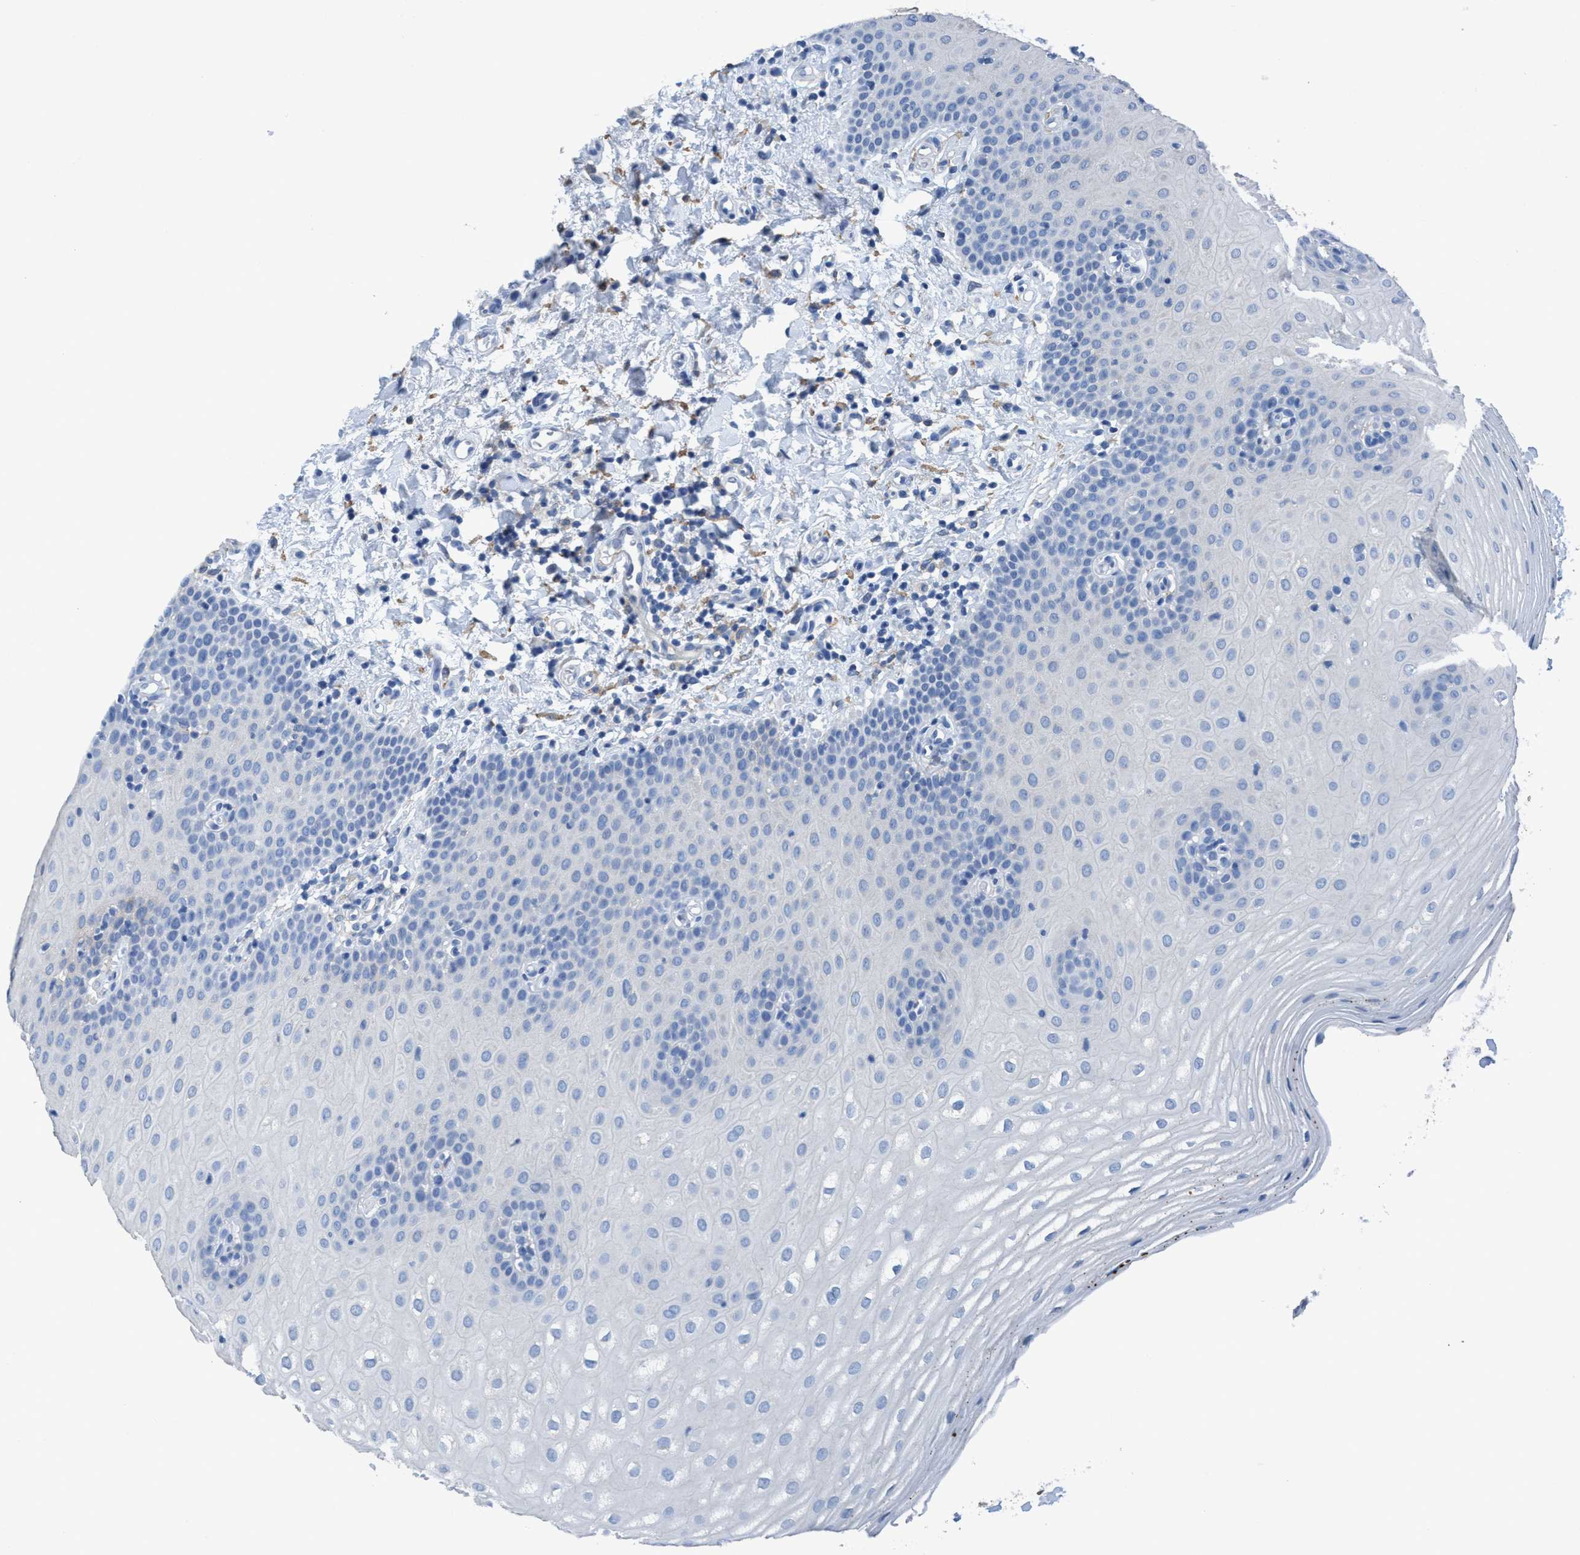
{"staining": {"intensity": "negative", "quantity": "none", "location": "none"}, "tissue": "oral mucosa", "cell_type": "Squamous epithelial cells", "image_type": "normal", "snomed": [{"axis": "morphology", "description": "Normal tissue, NOS"}, {"axis": "topography", "description": "Skin"}, {"axis": "topography", "description": "Oral tissue"}], "caption": "Squamous epithelial cells show no significant protein staining in benign oral mucosa.", "gene": "DNAI1", "patient": {"sex": "male", "age": 84}}